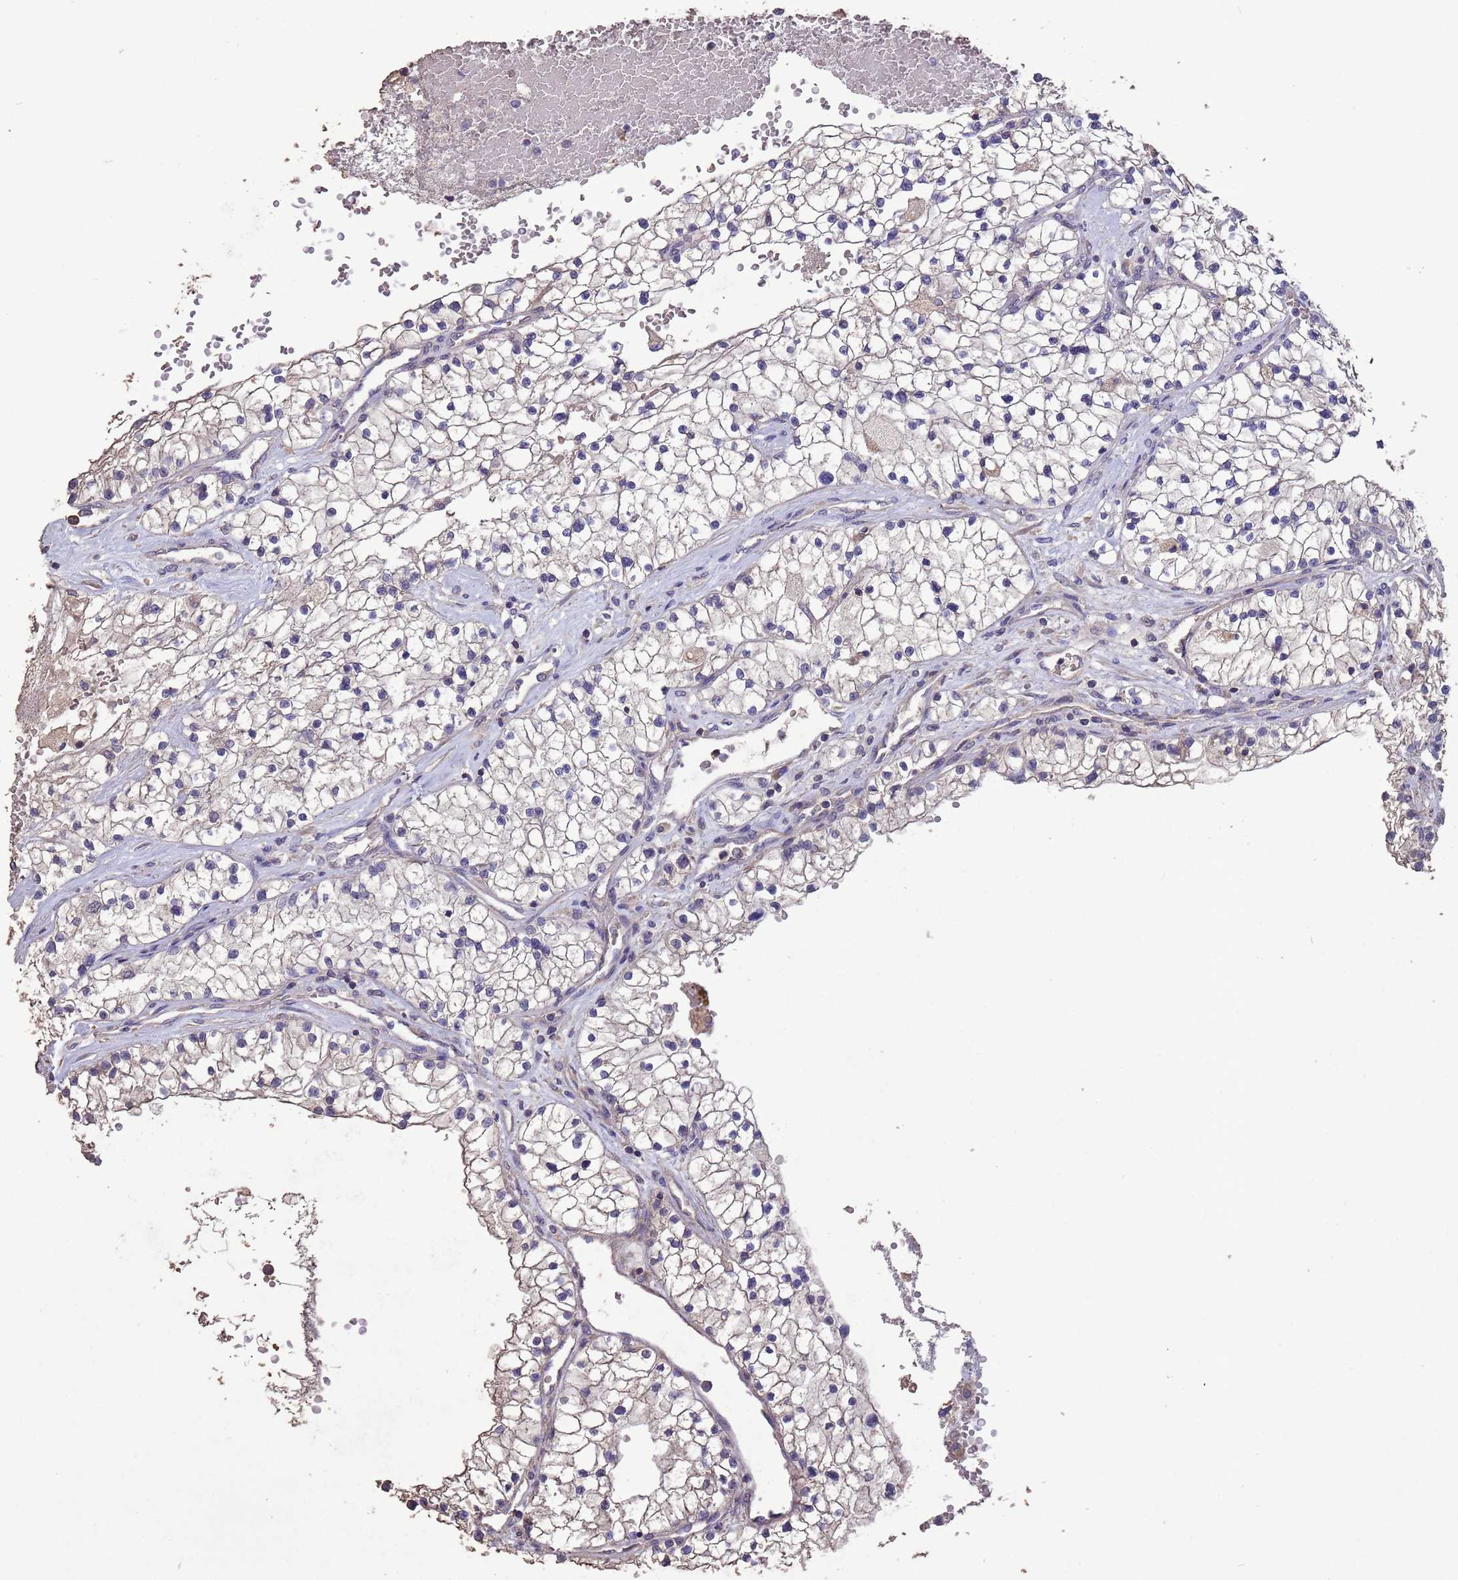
{"staining": {"intensity": "negative", "quantity": "none", "location": "none"}, "tissue": "renal cancer", "cell_type": "Tumor cells", "image_type": "cancer", "snomed": [{"axis": "morphology", "description": "Normal tissue, NOS"}, {"axis": "morphology", "description": "Adenocarcinoma, NOS"}, {"axis": "topography", "description": "Kidney"}], "caption": "A histopathology image of human renal adenocarcinoma is negative for staining in tumor cells.", "gene": "SLC9B2", "patient": {"sex": "male", "age": 68}}